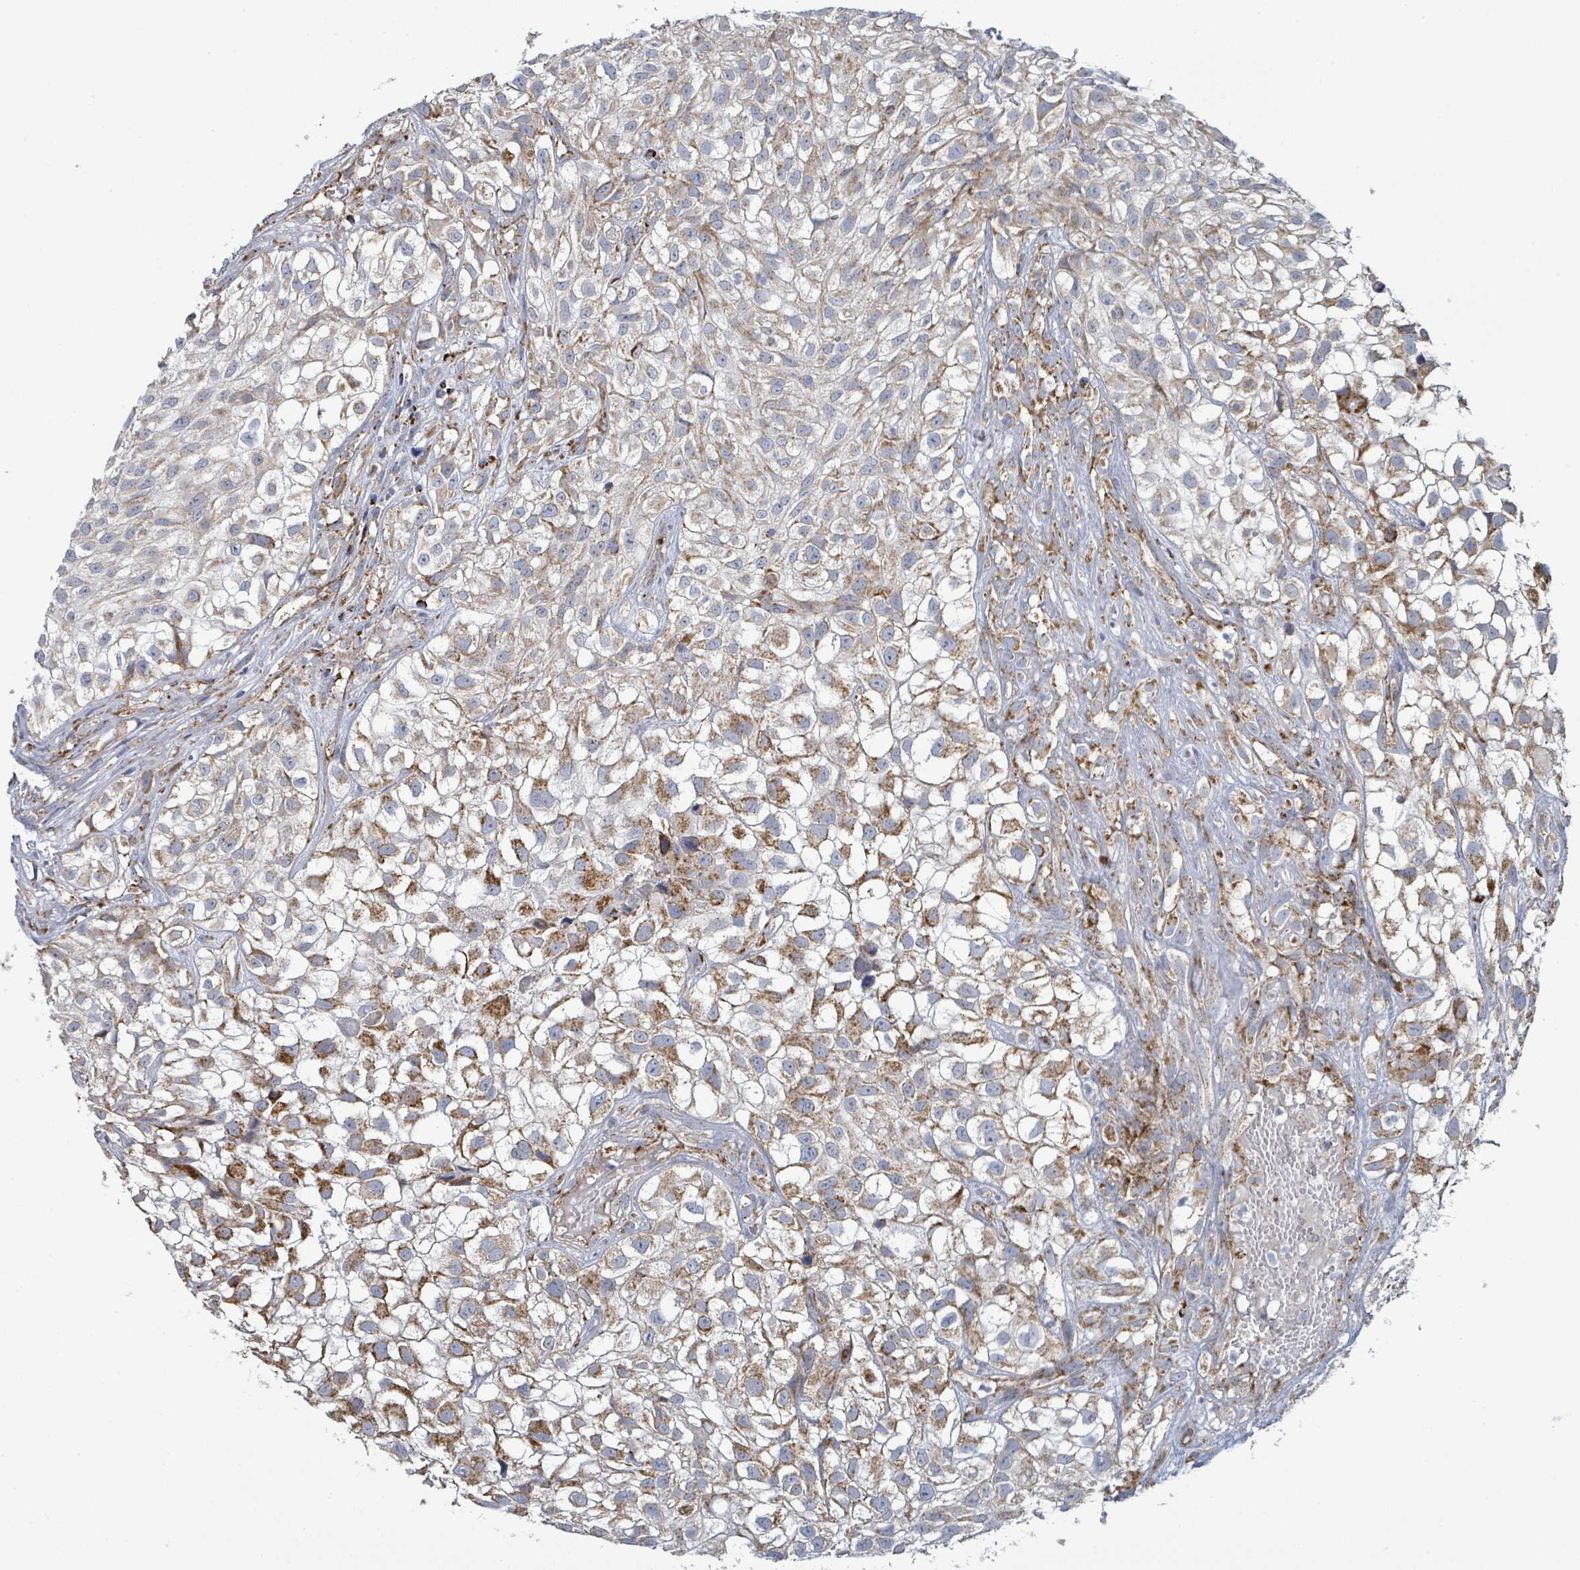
{"staining": {"intensity": "strong", "quantity": "25%-75%", "location": "cytoplasmic/membranous"}, "tissue": "urothelial cancer", "cell_type": "Tumor cells", "image_type": "cancer", "snomed": [{"axis": "morphology", "description": "Urothelial carcinoma, High grade"}, {"axis": "topography", "description": "Urinary bladder"}], "caption": "The histopathology image displays immunohistochemical staining of high-grade urothelial carcinoma. There is strong cytoplasmic/membranous positivity is identified in about 25%-75% of tumor cells. The protein is stained brown, and the nuclei are stained in blue (DAB IHC with brightfield microscopy, high magnification).", "gene": "SUCLG2", "patient": {"sex": "male", "age": 56}}